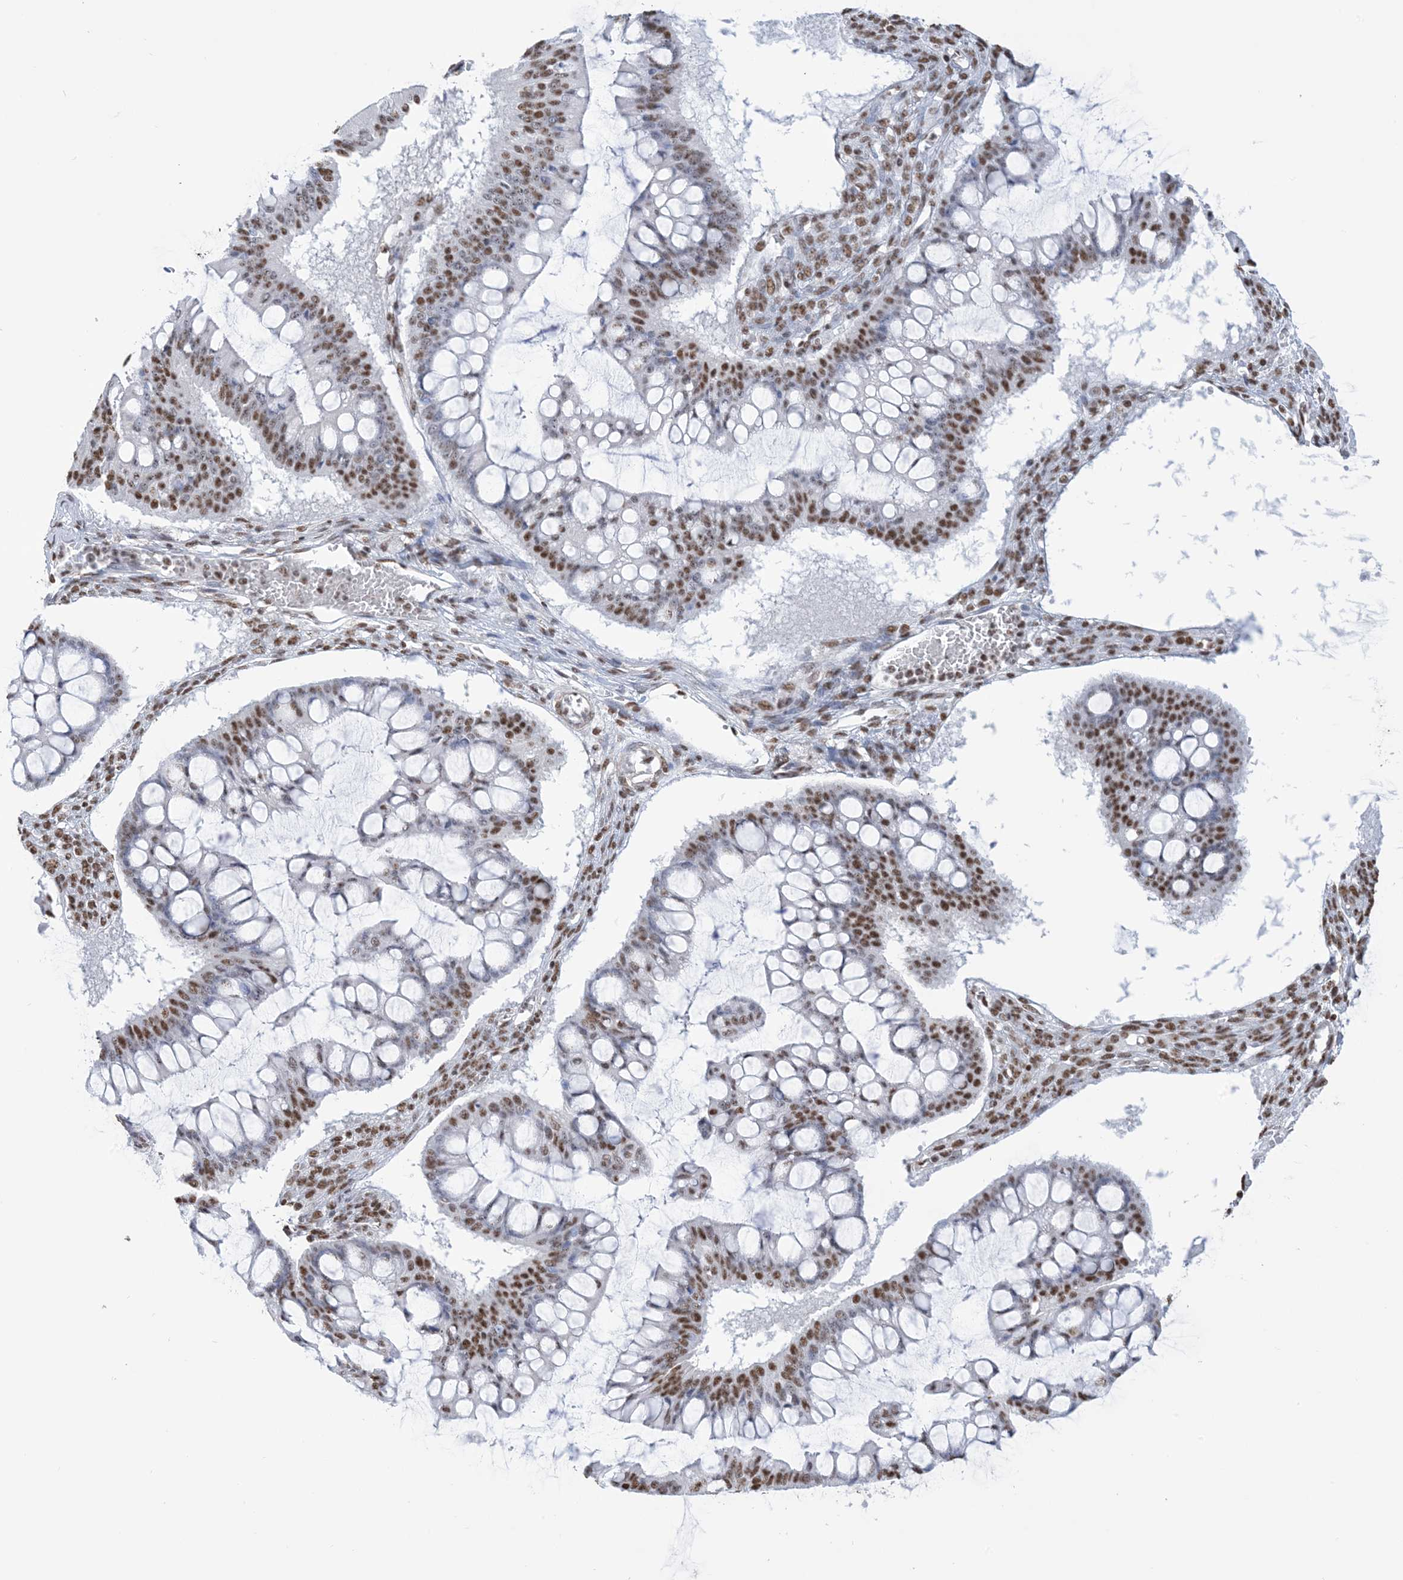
{"staining": {"intensity": "strong", "quantity": ">75%", "location": "nuclear"}, "tissue": "ovarian cancer", "cell_type": "Tumor cells", "image_type": "cancer", "snomed": [{"axis": "morphology", "description": "Cystadenocarcinoma, mucinous, NOS"}, {"axis": "topography", "description": "Ovary"}], "caption": "DAB (3,3'-diaminobenzidine) immunohistochemical staining of human ovarian cancer (mucinous cystadenocarcinoma) demonstrates strong nuclear protein expression in approximately >75% of tumor cells.", "gene": "ZNF792", "patient": {"sex": "female", "age": 73}}